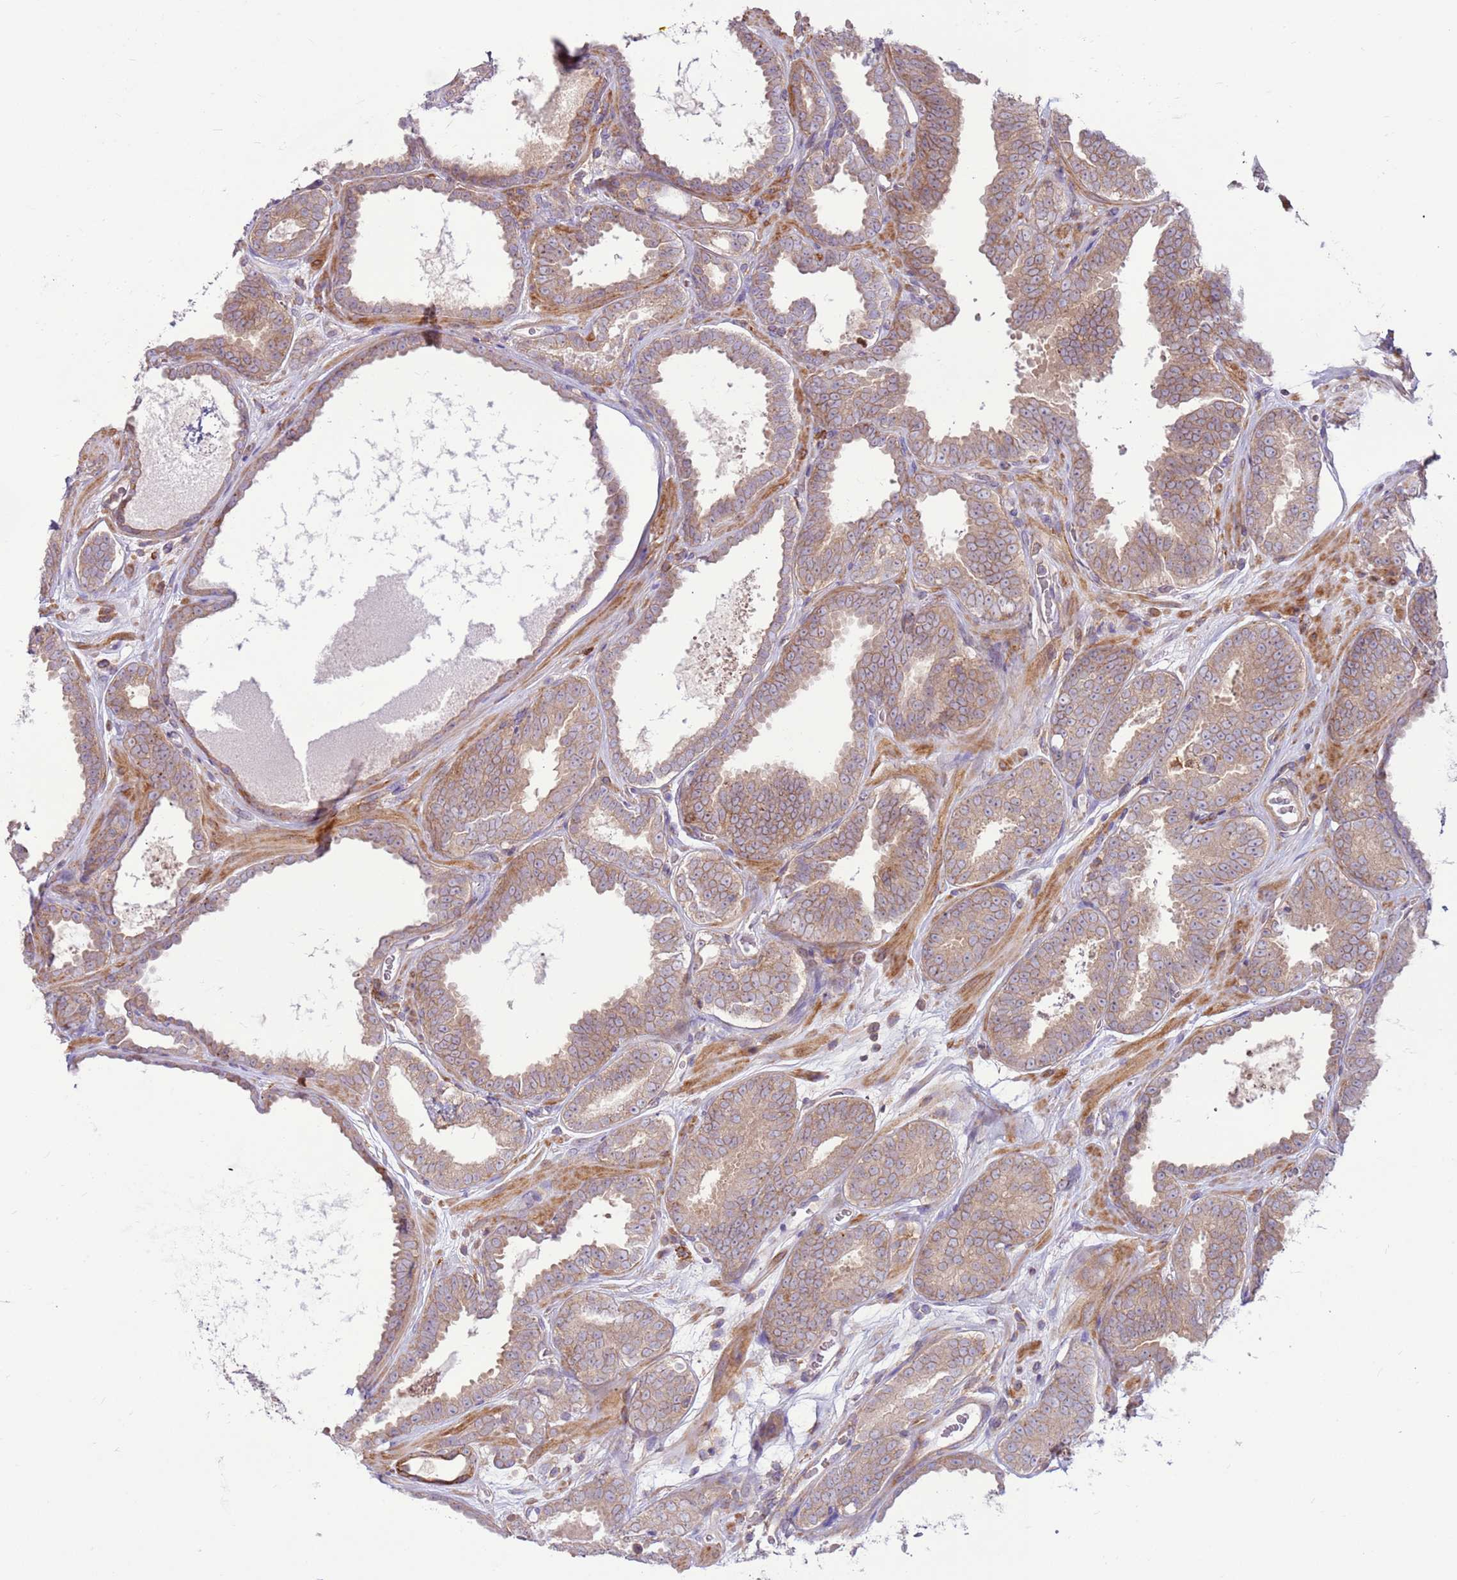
{"staining": {"intensity": "moderate", "quantity": "<25%", "location": "cytoplasmic/membranous"}, "tissue": "prostate cancer", "cell_type": "Tumor cells", "image_type": "cancer", "snomed": [{"axis": "morphology", "description": "Adenocarcinoma, High grade"}, {"axis": "topography", "description": "Prostate"}], "caption": "Immunohistochemistry staining of prostate high-grade adenocarcinoma, which shows low levels of moderate cytoplasmic/membranous positivity in approximately <25% of tumor cells indicating moderate cytoplasmic/membranous protein positivity. The staining was performed using DAB (3,3'-diaminobenzidine) (brown) for protein detection and nuclei were counterstained in hematoxylin (blue).", "gene": "DDX19B", "patient": {"sex": "male", "age": 72}}